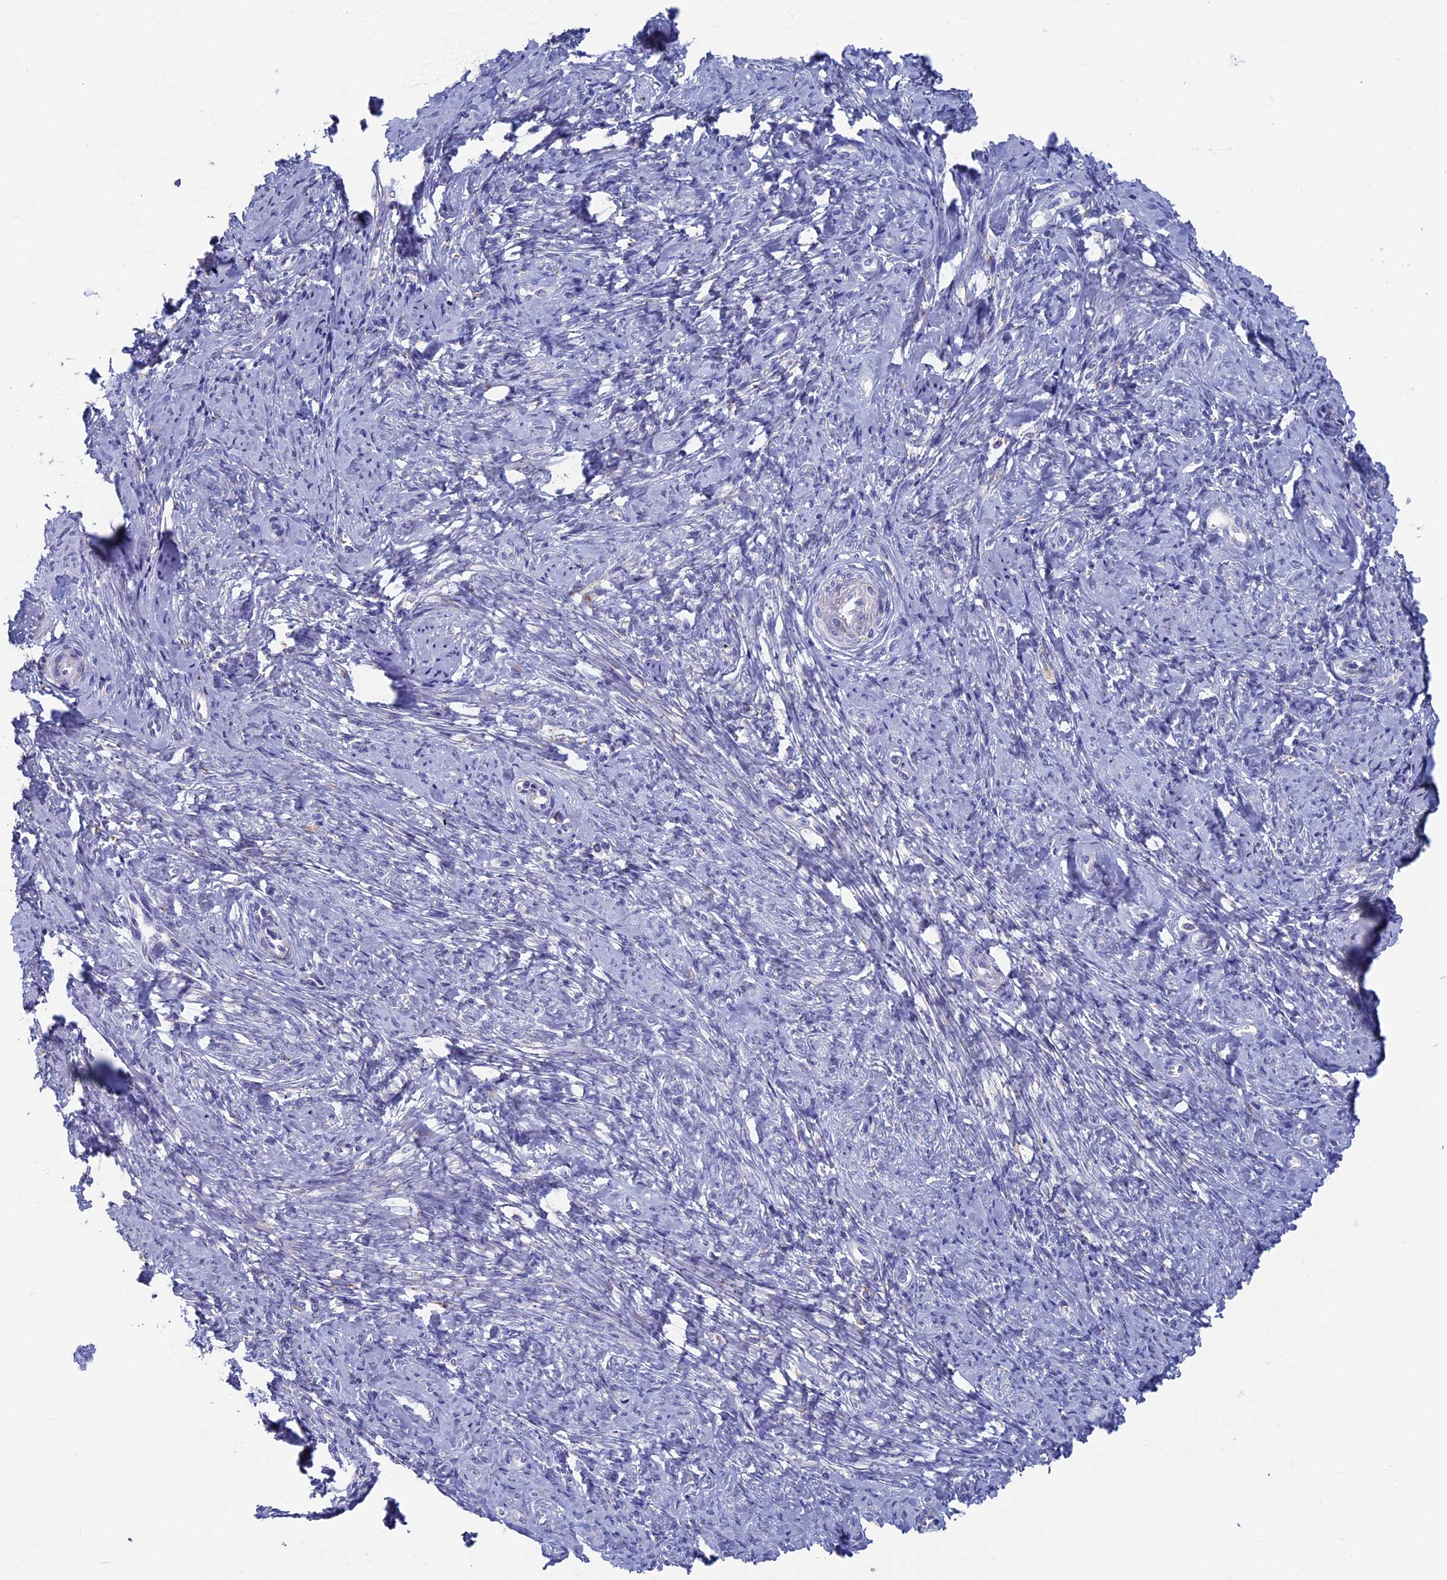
{"staining": {"intensity": "negative", "quantity": "none", "location": "none"}, "tissue": "cervix", "cell_type": "Glandular cells", "image_type": "normal", "snomed": [{"axis": "morphology", "description": "Normal tissue, NOS"}, {"axis": "topography", "description": "Cervix"}], "caption": "Immunohistochemistry micrograph of benign cervix stained for a protein (brown), which demonstrates no expression in glandular cells.", "gene": "OAT", "patient": {"sex": "female", "age": 42}}